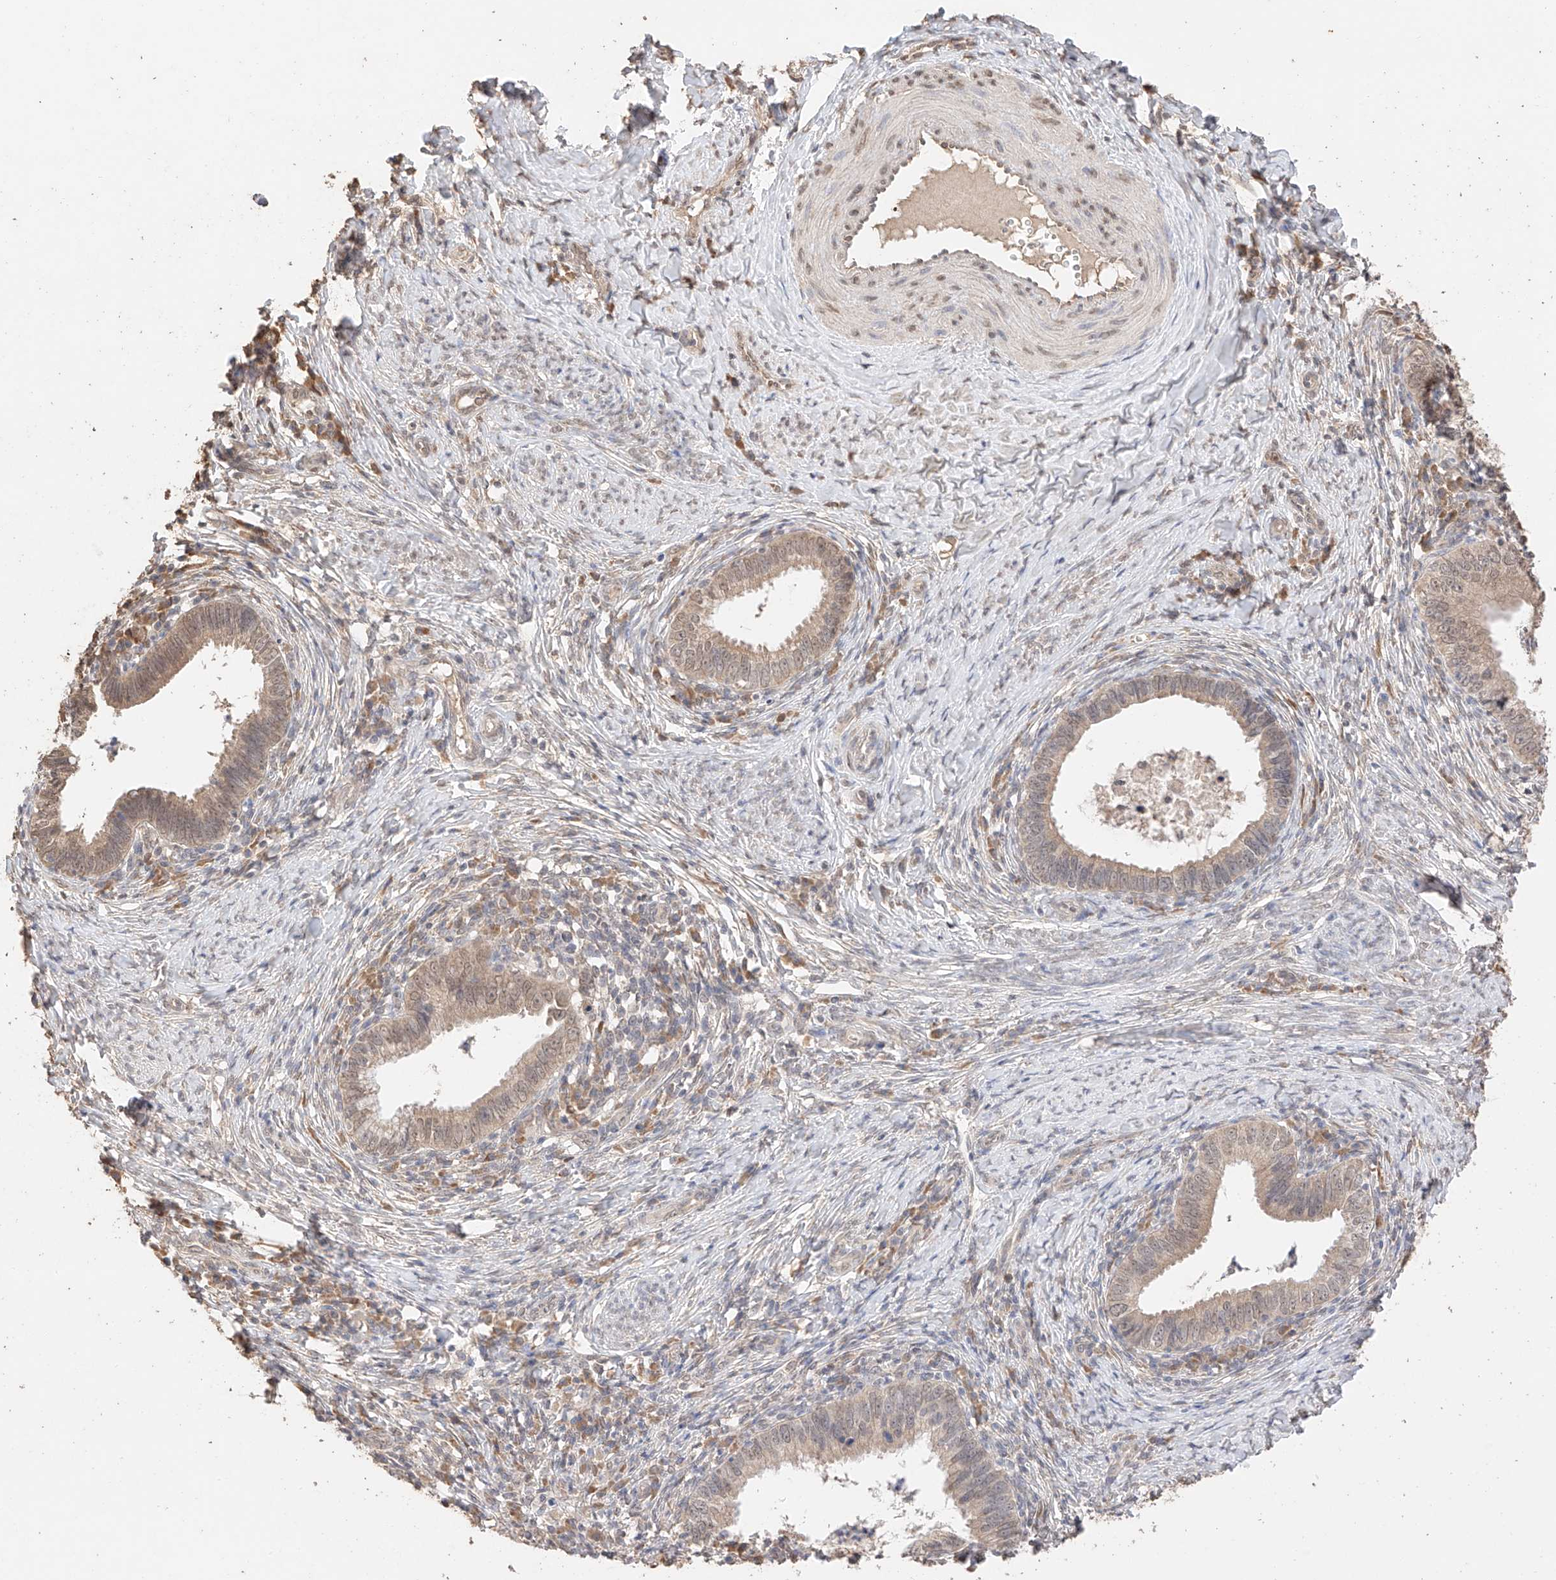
{"staining": {"intensity": "weak", "quantity": ">75%", "location": "cytoplasmic/membranous,nuclear"}, "tissue": "cervical cancer", "cell_type": "Tumor cells", "image_type": "cancer", "snomed": [{"axis": "morphology", "description": "Adenocarcinoma, NOS"}, {"axis": "topography", "description": "Cervix"}], "caption": "Immunohistochemistry (IHC) micrograph of neoplastic tissue: human cervical cancer (adenocarcinoma) stained using IHC shows low levels of weak protein expression localized specifically in the cytoplasmic/membranous and nuclear of tumor cells, appearing as a cytoplasmic/membranous and nuclear brown color.", "gene": "IL22RA2", "patient": {"sex": "female", "age": 36}}